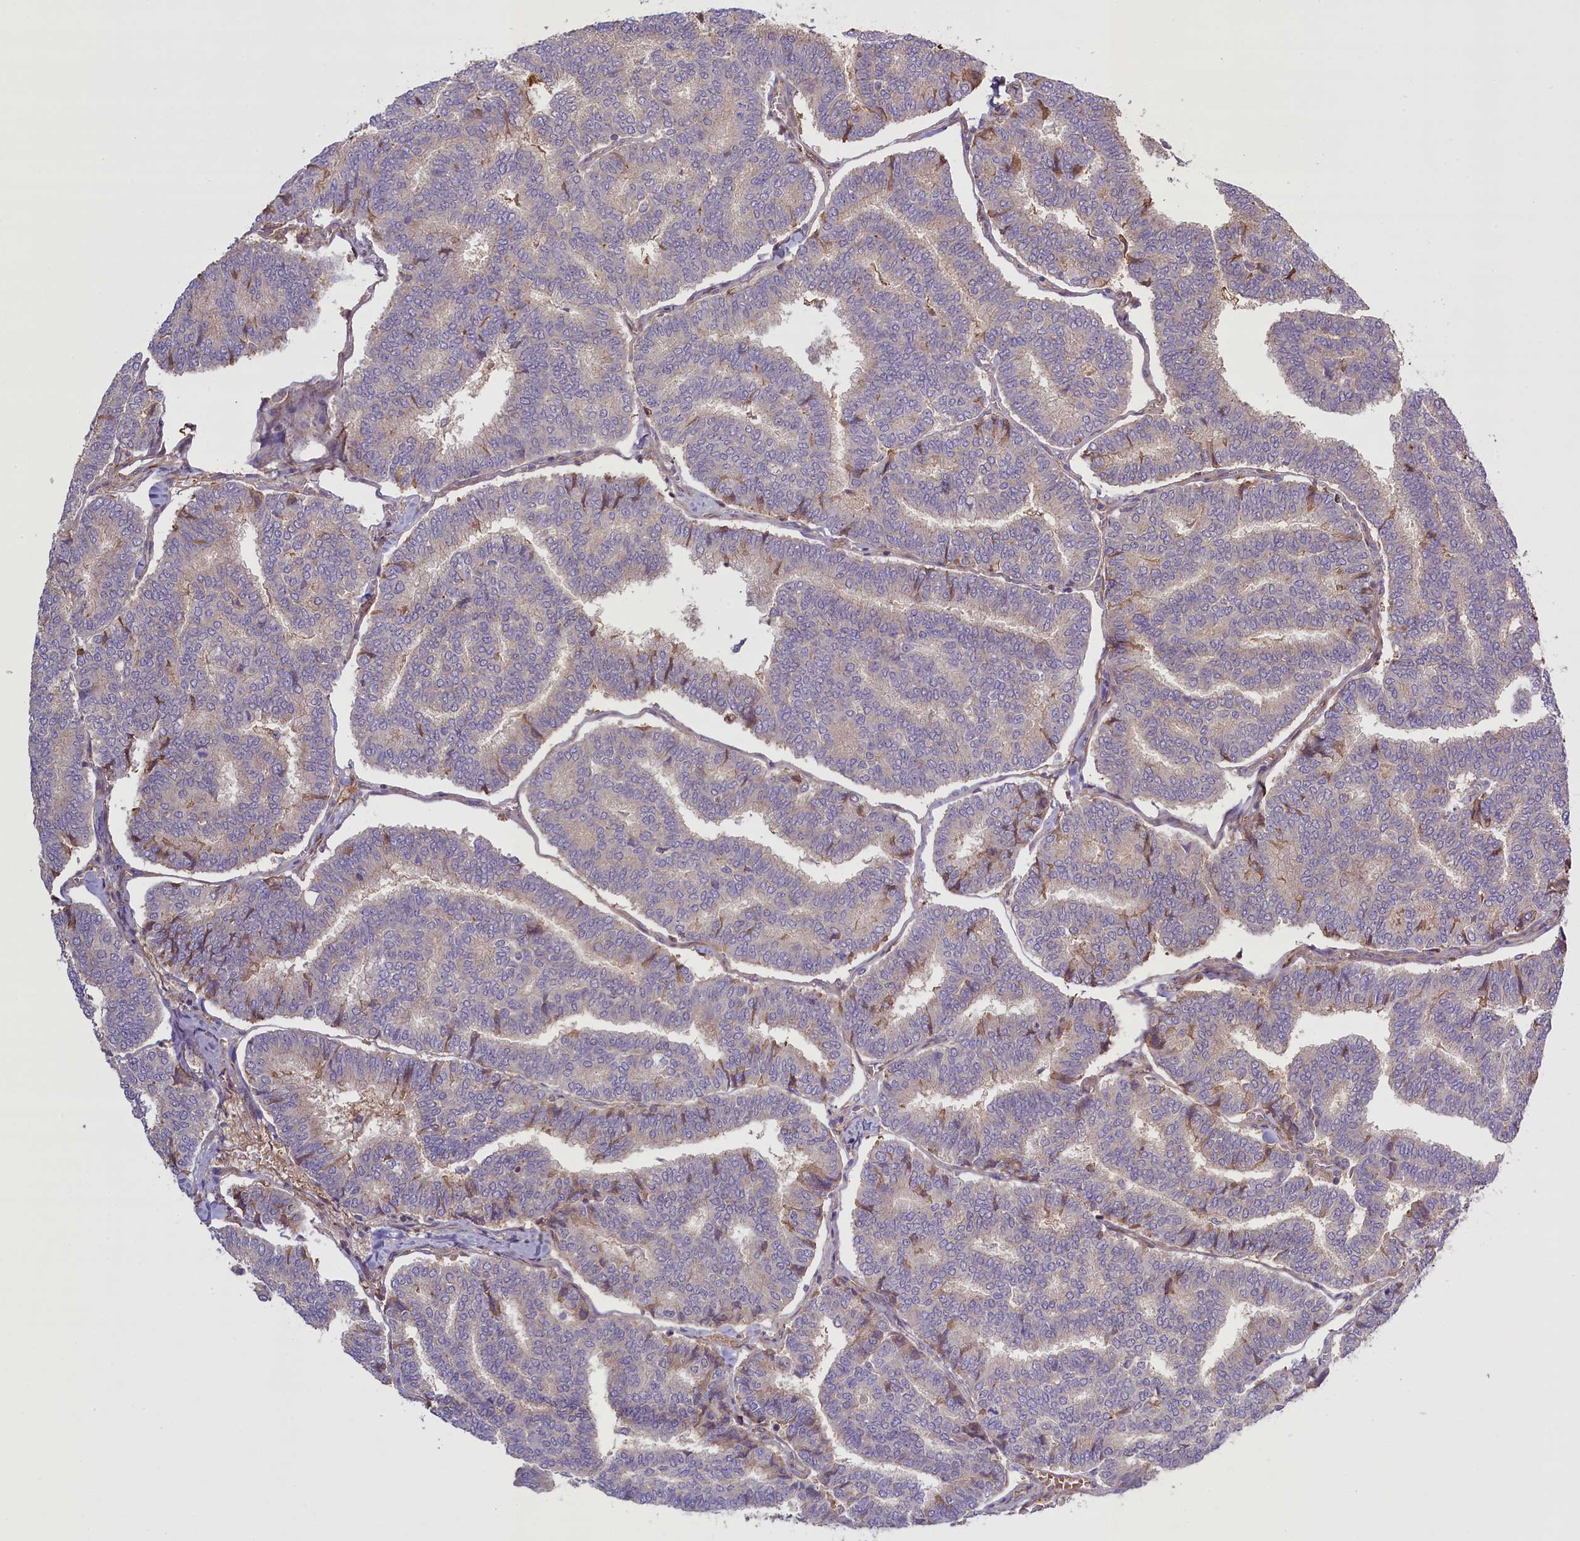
{"staining": {"intensity": "negative", "quantity": "none", "location": "none"}, "tissue": "thyroid cancer", "cell_type": "Tumor cells", "image_type": "cancer", "snomed": [{"axis": "morphology", "description": "Papillary adenocarcinoma, NOS"}, {"axis": "topography", "description": "Thyroid gland"}], "caption": "Histopathology image shows no significant protein staining in tumor cells of thyroid cancer (papillary adenocarcinoma).", "gene": "FUZ", "patient": {"sex": "female", "age": 35}}